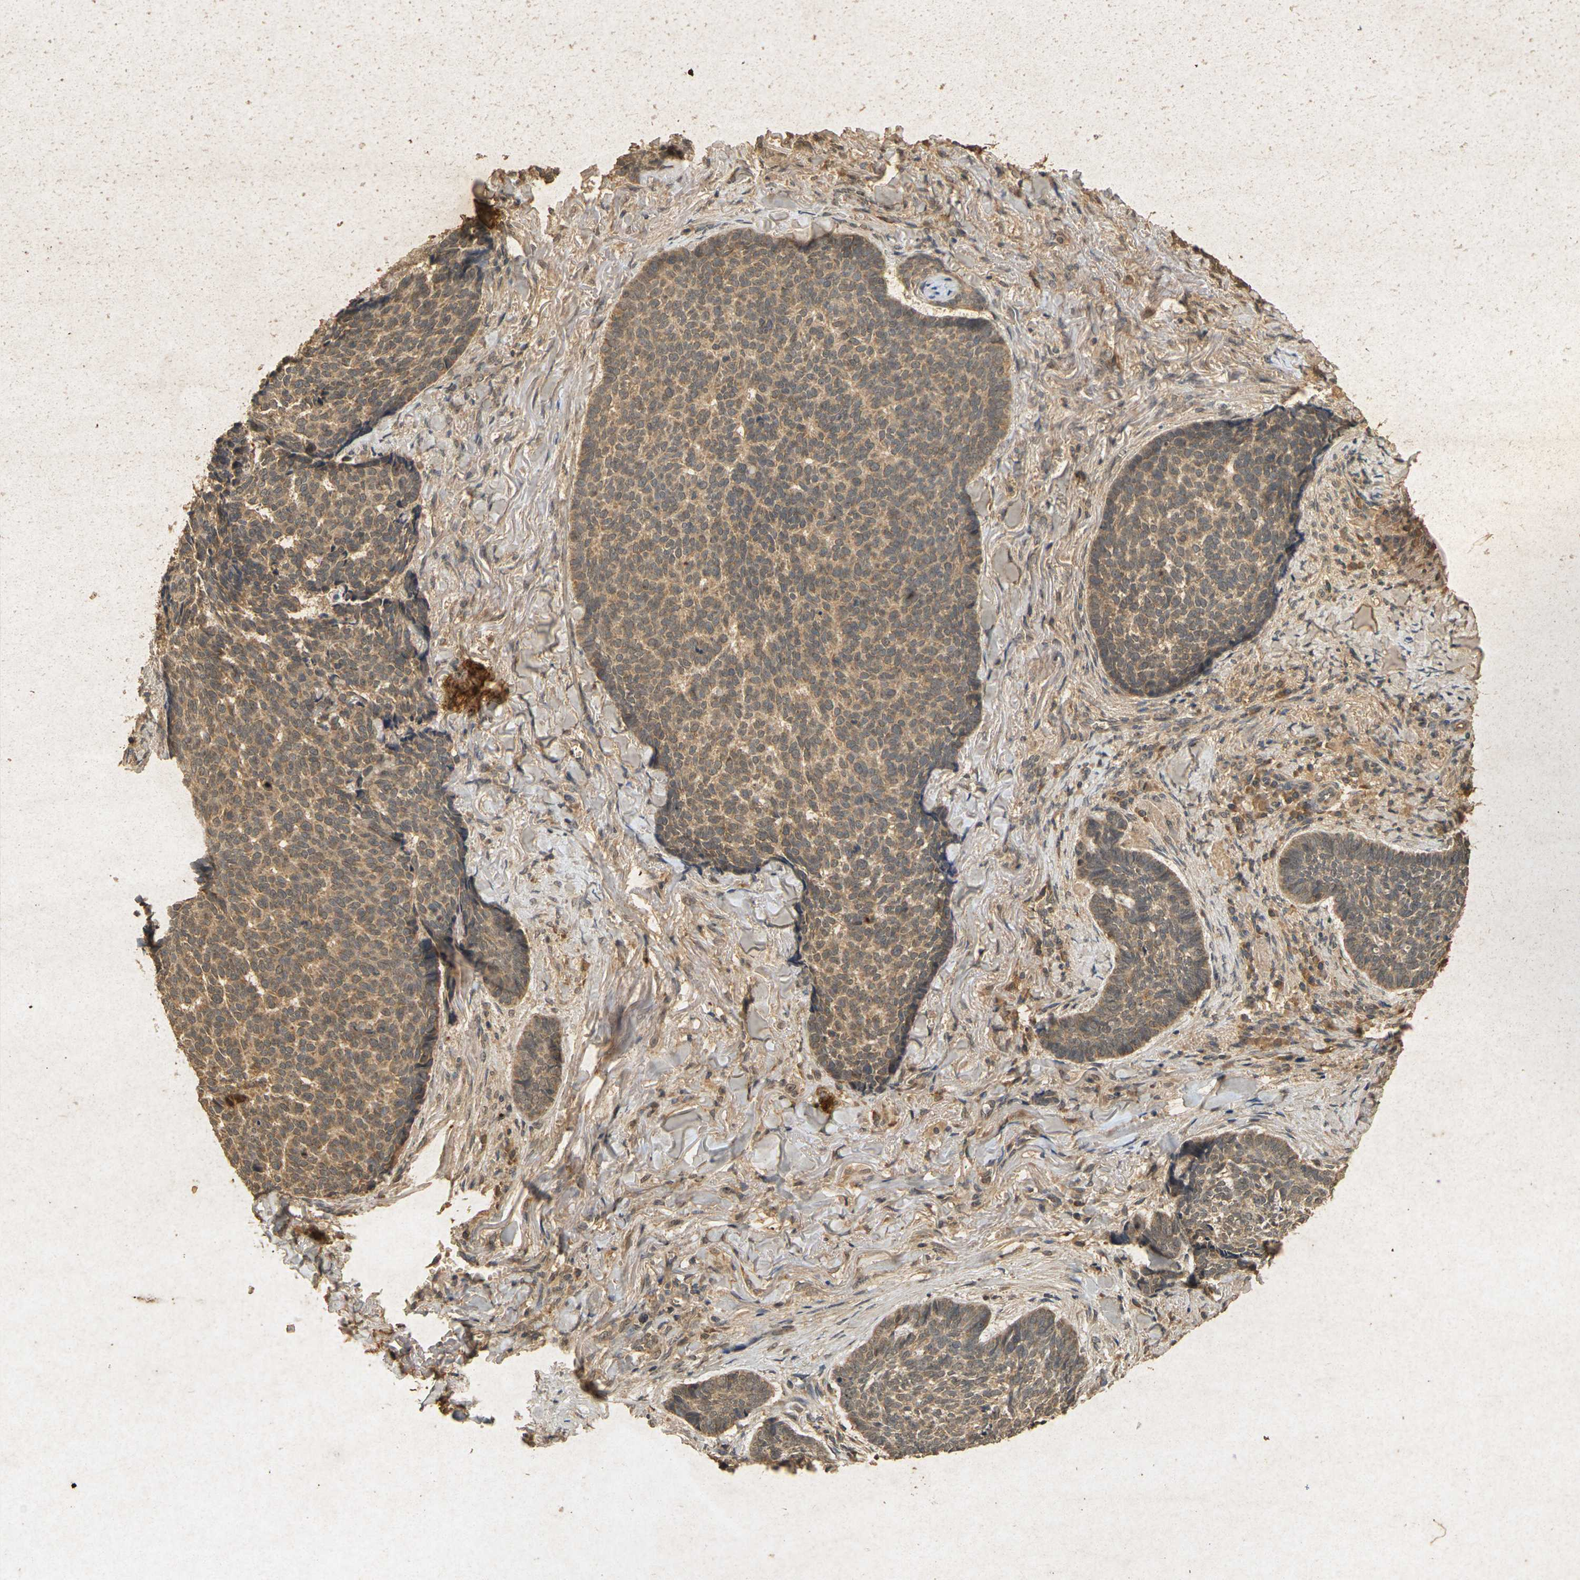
{"staining": {"intensity": "moderate", "quantity": ">75%", "location": "cytoplasmic/membranous"}, "tissue": "skin cancer", "cell_type": "Tumor cells", "image_type": "cancer", "snomed": [{"axis": "morphology", "description": "Basal cell carcinoma"}, {"axis": "topography", "description": "Skin"}], "caption": "Brown immunohistochemical staining in skin cancer (basal cell carcinoma) exhibits moderate cytoplasmic/membranous staining in about >75% of tumor cells.", "gene": "ERN1", "patient": {"sex": "male", "age": 84}}